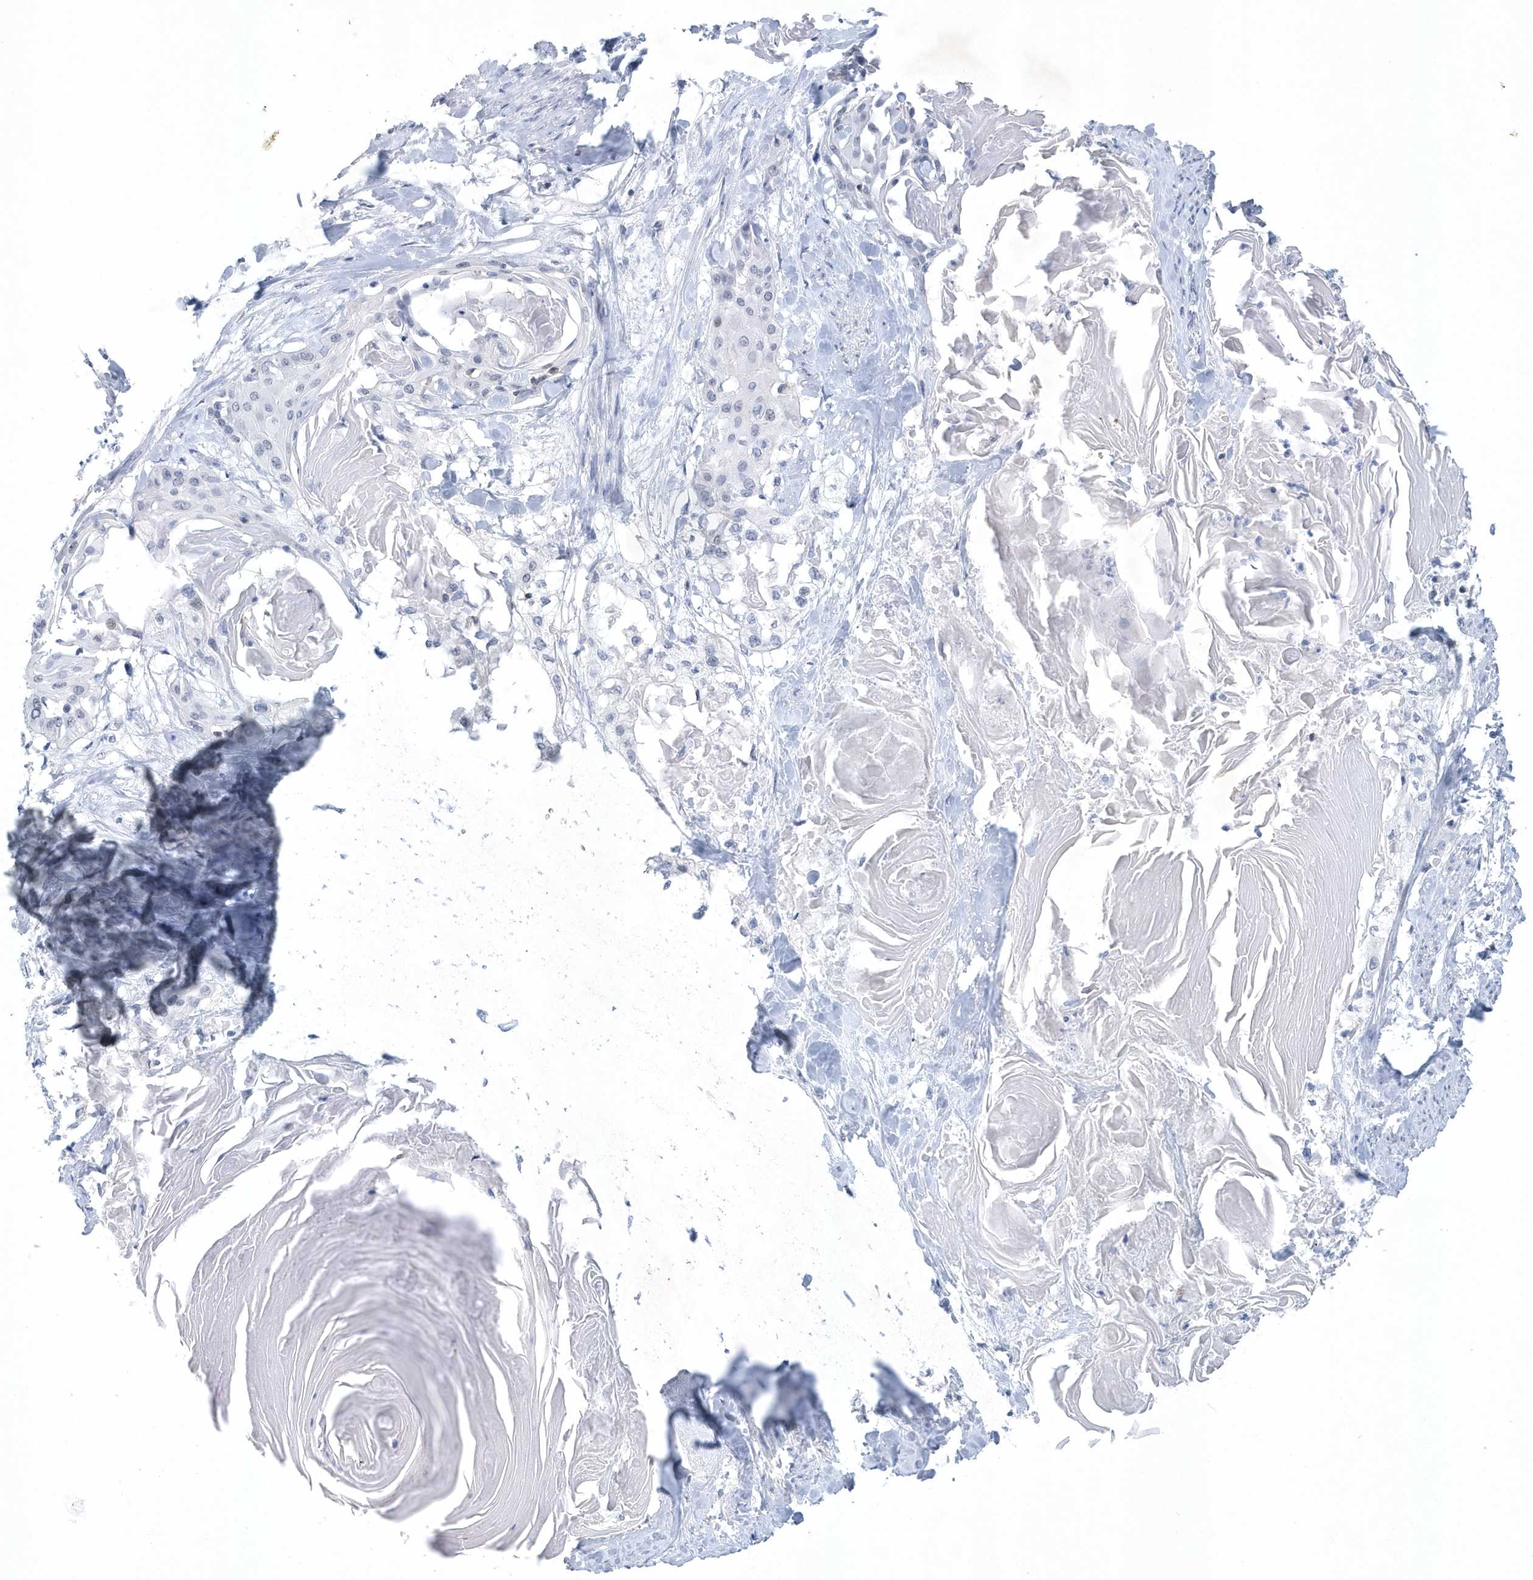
{"staining": {"intensity": "negative", "quantity": "none", "location": "none"}, "tissue": "cervical cancer", "cell_type": "Tumor cells", "image_type": "cancer", "snomed": [{"axis": "morphology", "description": "Squamous cell carcinoma, NOS"}, {"axis": "topography", "description": "Cervix"}], "caption": "Tumor cells show no significant positivity in cervical cancer (squamous cell carcinoma). Nuclei are stained in blue.", "gene": "SRGAP3", "patient": {"sex": "female", "age": 57}}